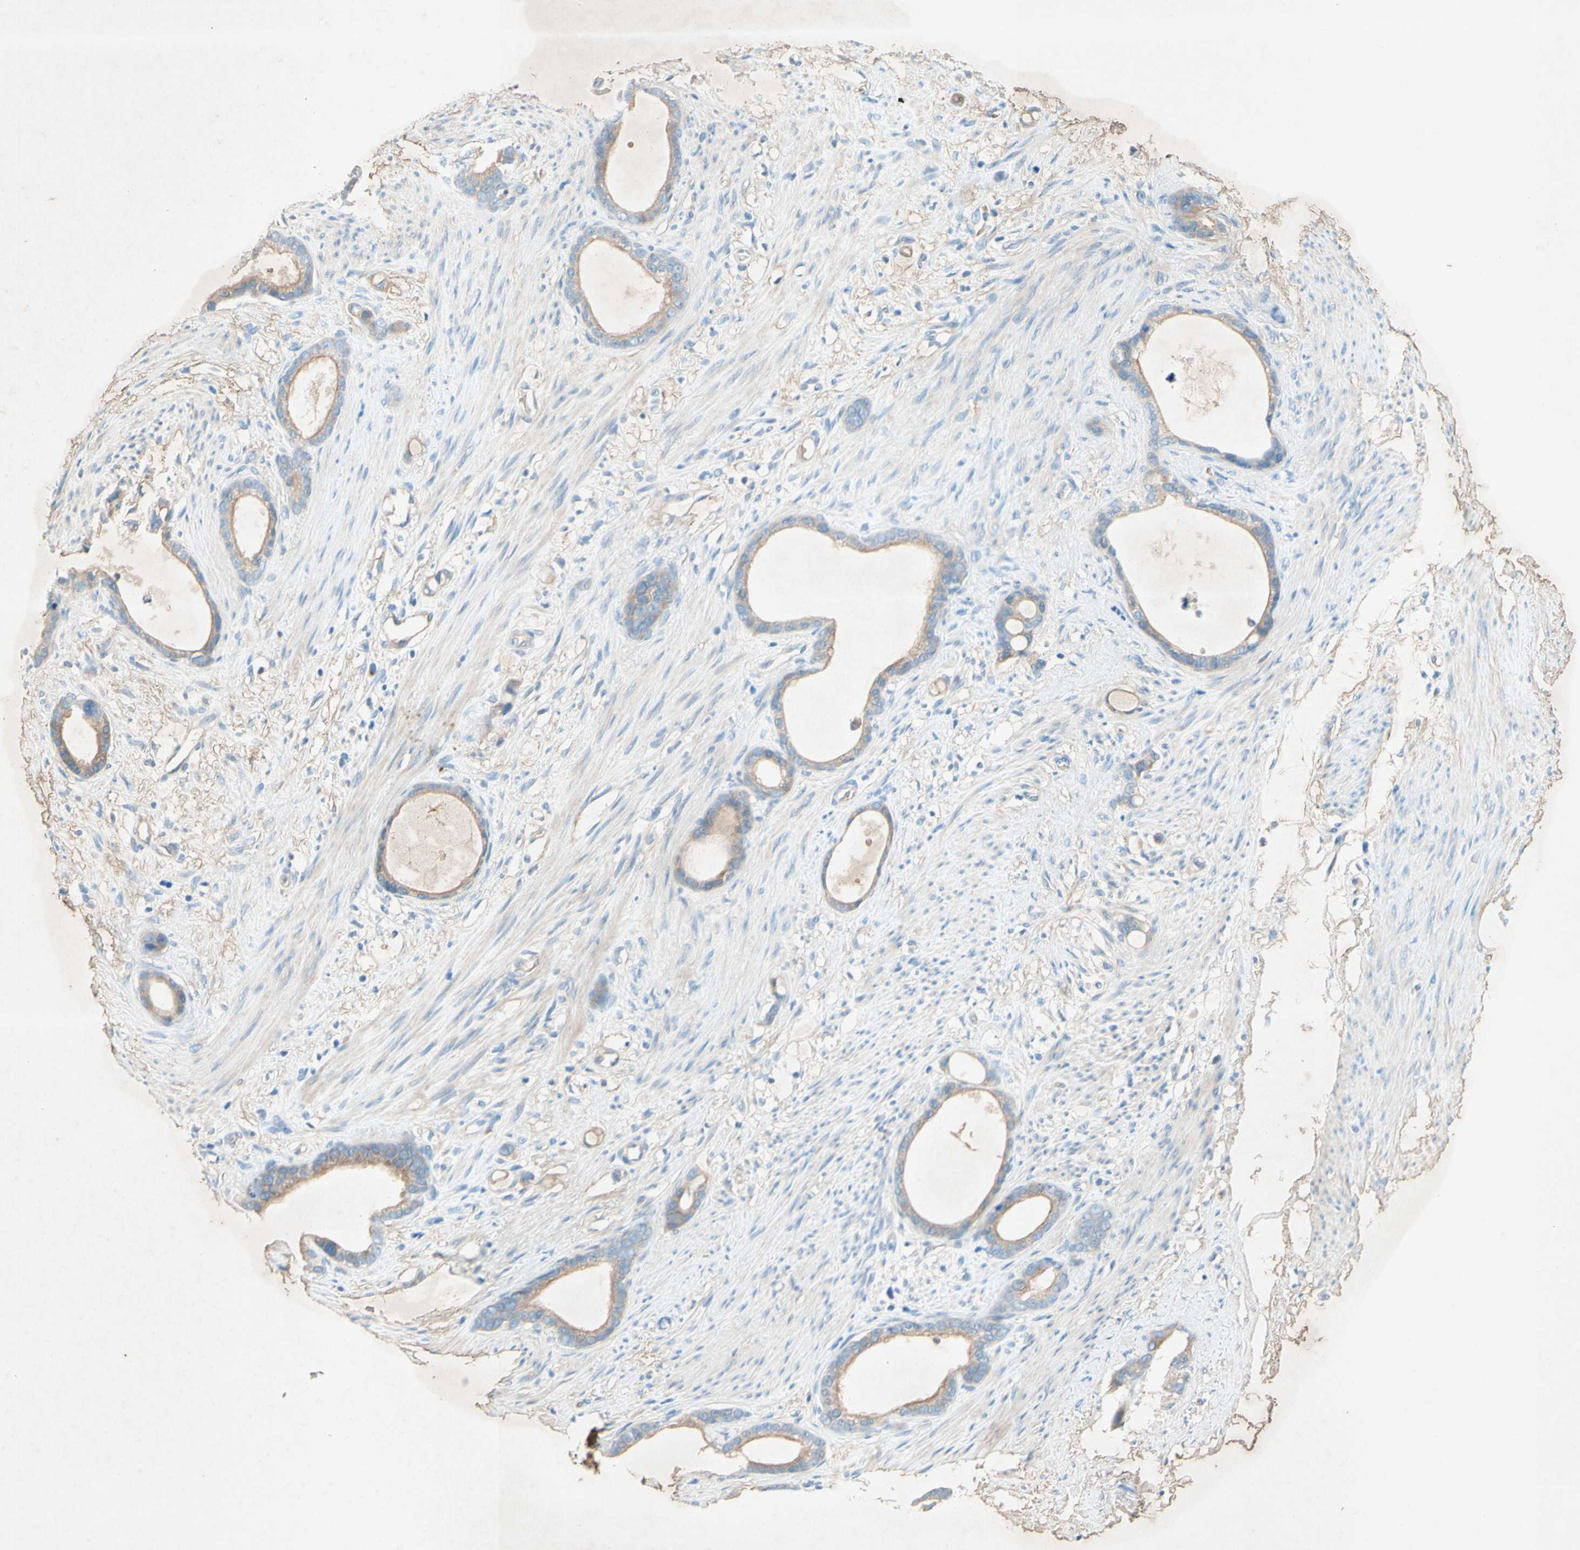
{"staining": {"intensity": "weak", "quantity": "25%-75%", "location": "cytoplasmic/membranous"}, "tissue": "stomach cancer", "cell_type": "Tumor cells", "image_type": "cancer", "snomed": [{"axis": "morphology", "description": "Adenocarcinoma, NOS"}, {"axis": "topography", "description": "Stomach"}], "caption": "Stomach cancer (adenocarcinoma) stained for a protein demonstrates weak cytoplasmic/membranous positivity in tumor cells. The staining was performed using DAB, with brown indicating positive protein expression. Nuclei are stained blue with hematoxylin.", "gene": "IL2", "patient": {"sex": "female", "age": 75}}